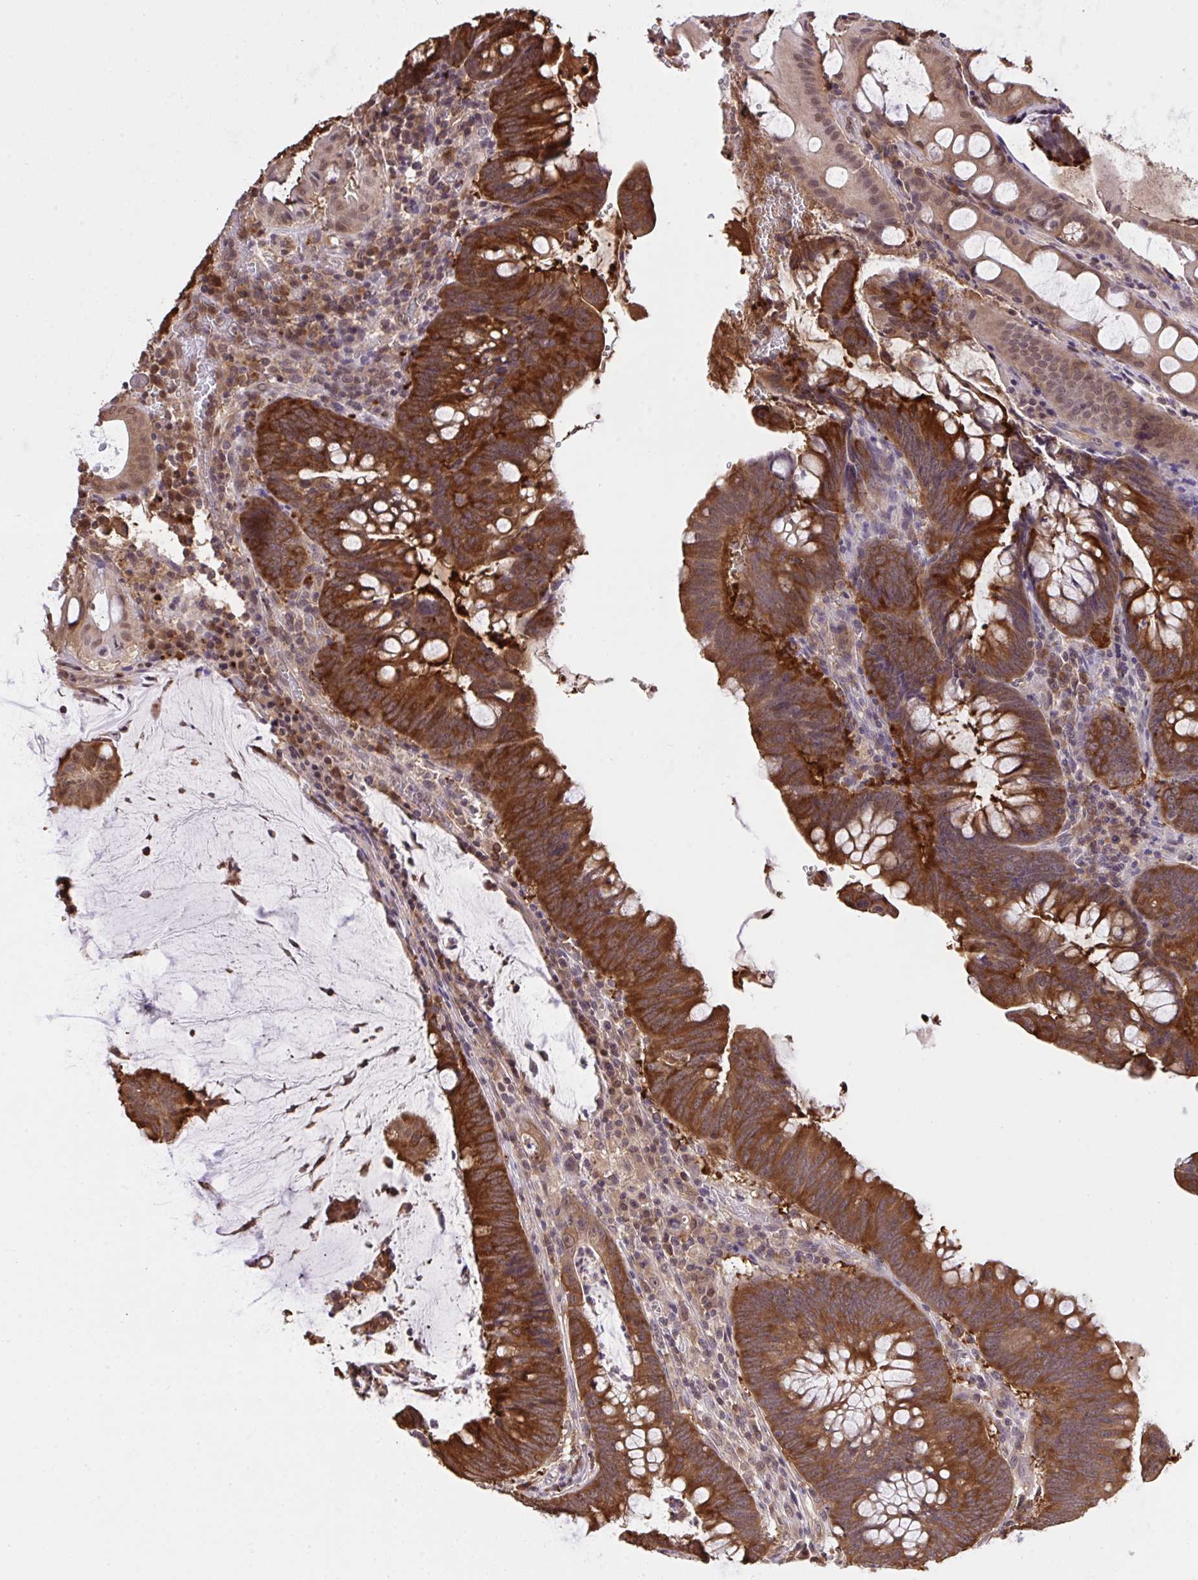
{"staining": {"intensity": "strong", "quantity": ">75%", "location": "cytoplasmic/membranous"}, "tissue": "colorectal cancer", "cell_type": "Tumor cells", "image_type": "cancer", "snomed": [{"axis": "morphology", "description": "Adenocarcinoma, NOS"}, {"axis": "topography", "description": "Colon"}], "caption": "Strong cytoplasmic/membranous positivity is appreciated in about >75% of tumor cells in colorectal cancer (adenocarcinoma).", "gene": "C12orf57", "patient": {"sex": "male", "age": 62}}